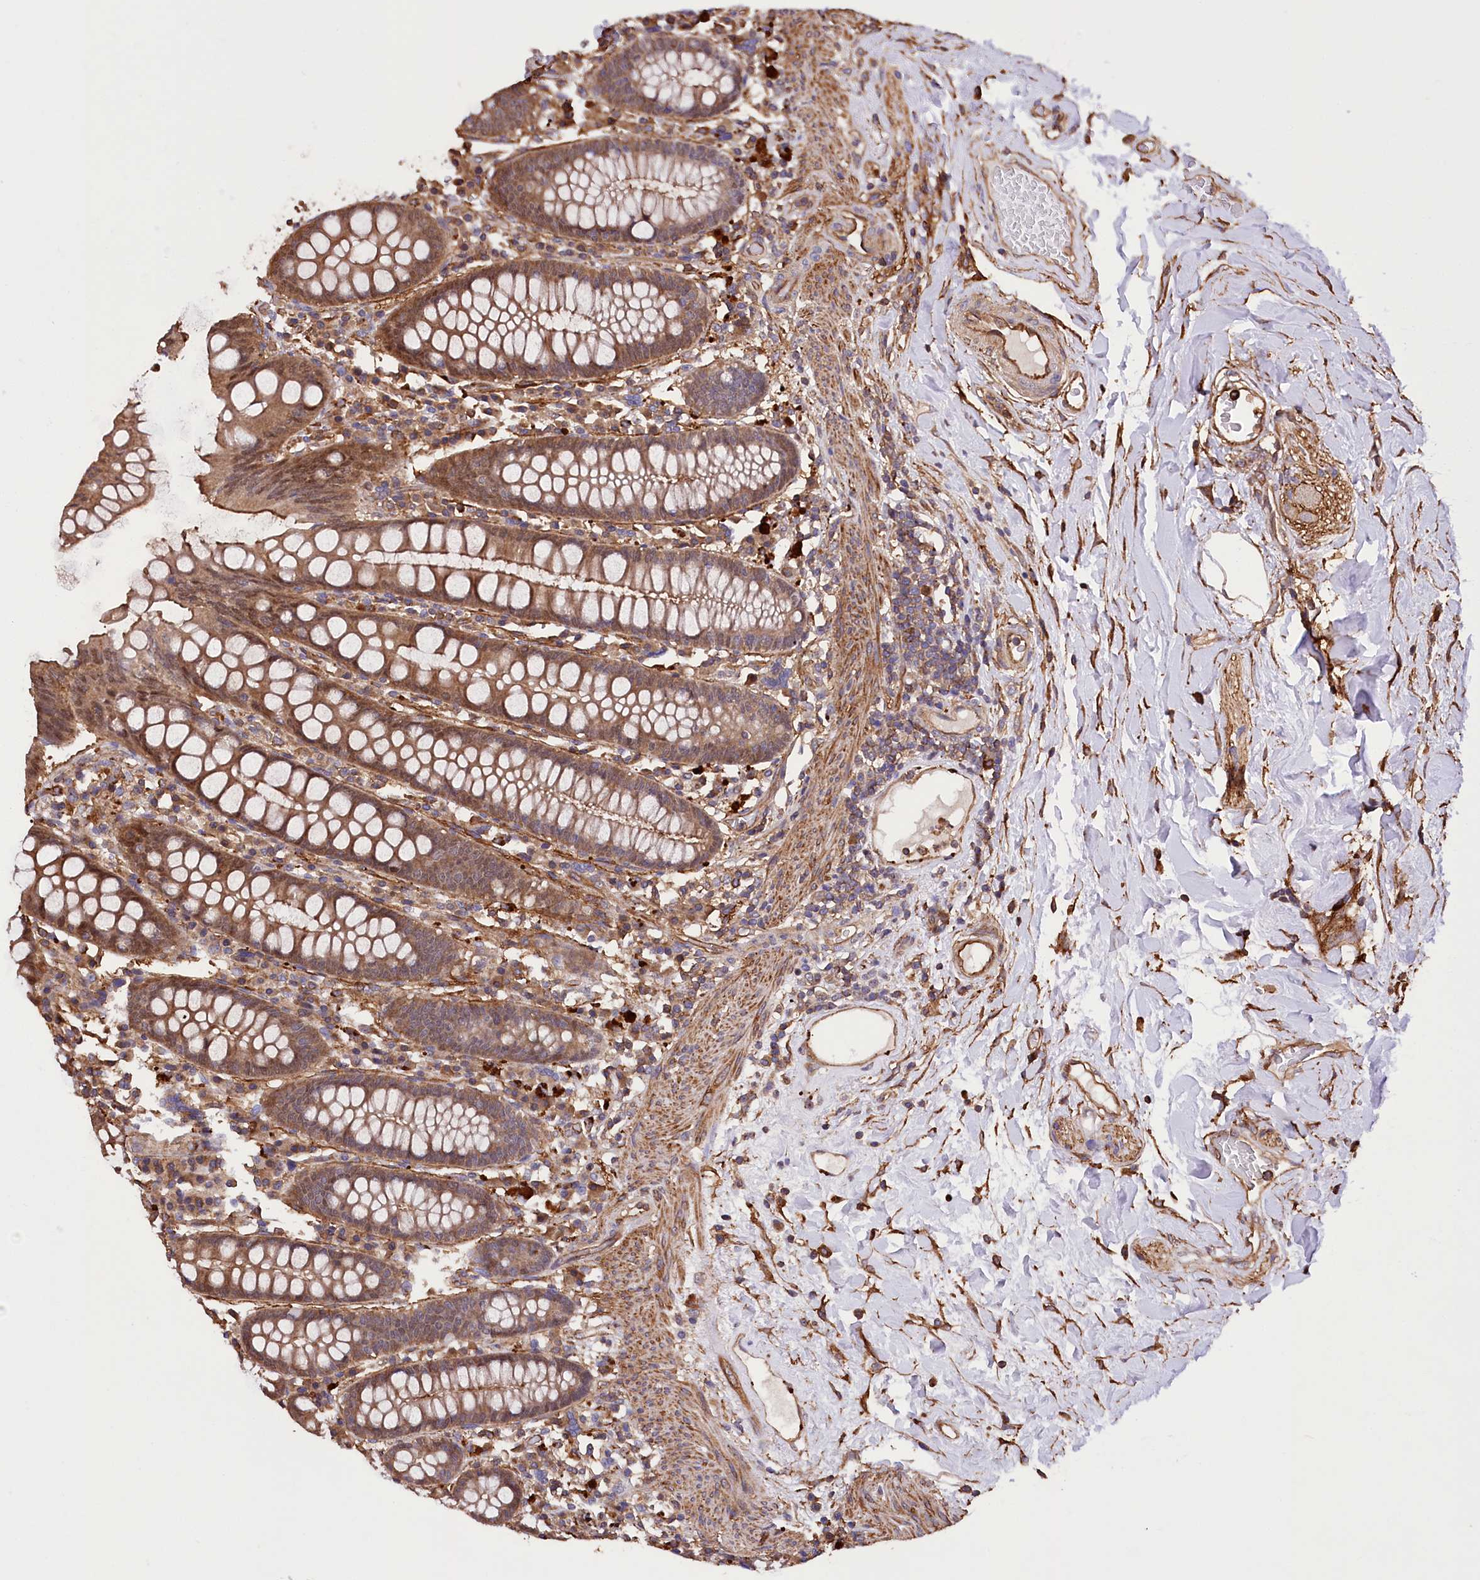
{"staining": {"intensity": "moderate", "quantity": ">75%", "location": "cytoplasmic/membranous"}, "tissue": "colon", "cell_type": "Endothelial cells", "image_type": "normal", "snomed": [{"axis": "morphology", "description": "Normal tissue, NOS"}, {"axis": "topography", "description": "Colon"}], "caption": "This is an image of immunohistochemistry staining of unremarkable colon, which shows moderate staining in the cytoplasmic/membranous of endothelial cells.", "gene": "DPP3", "patient": {"sex": "female", "age": 79}}